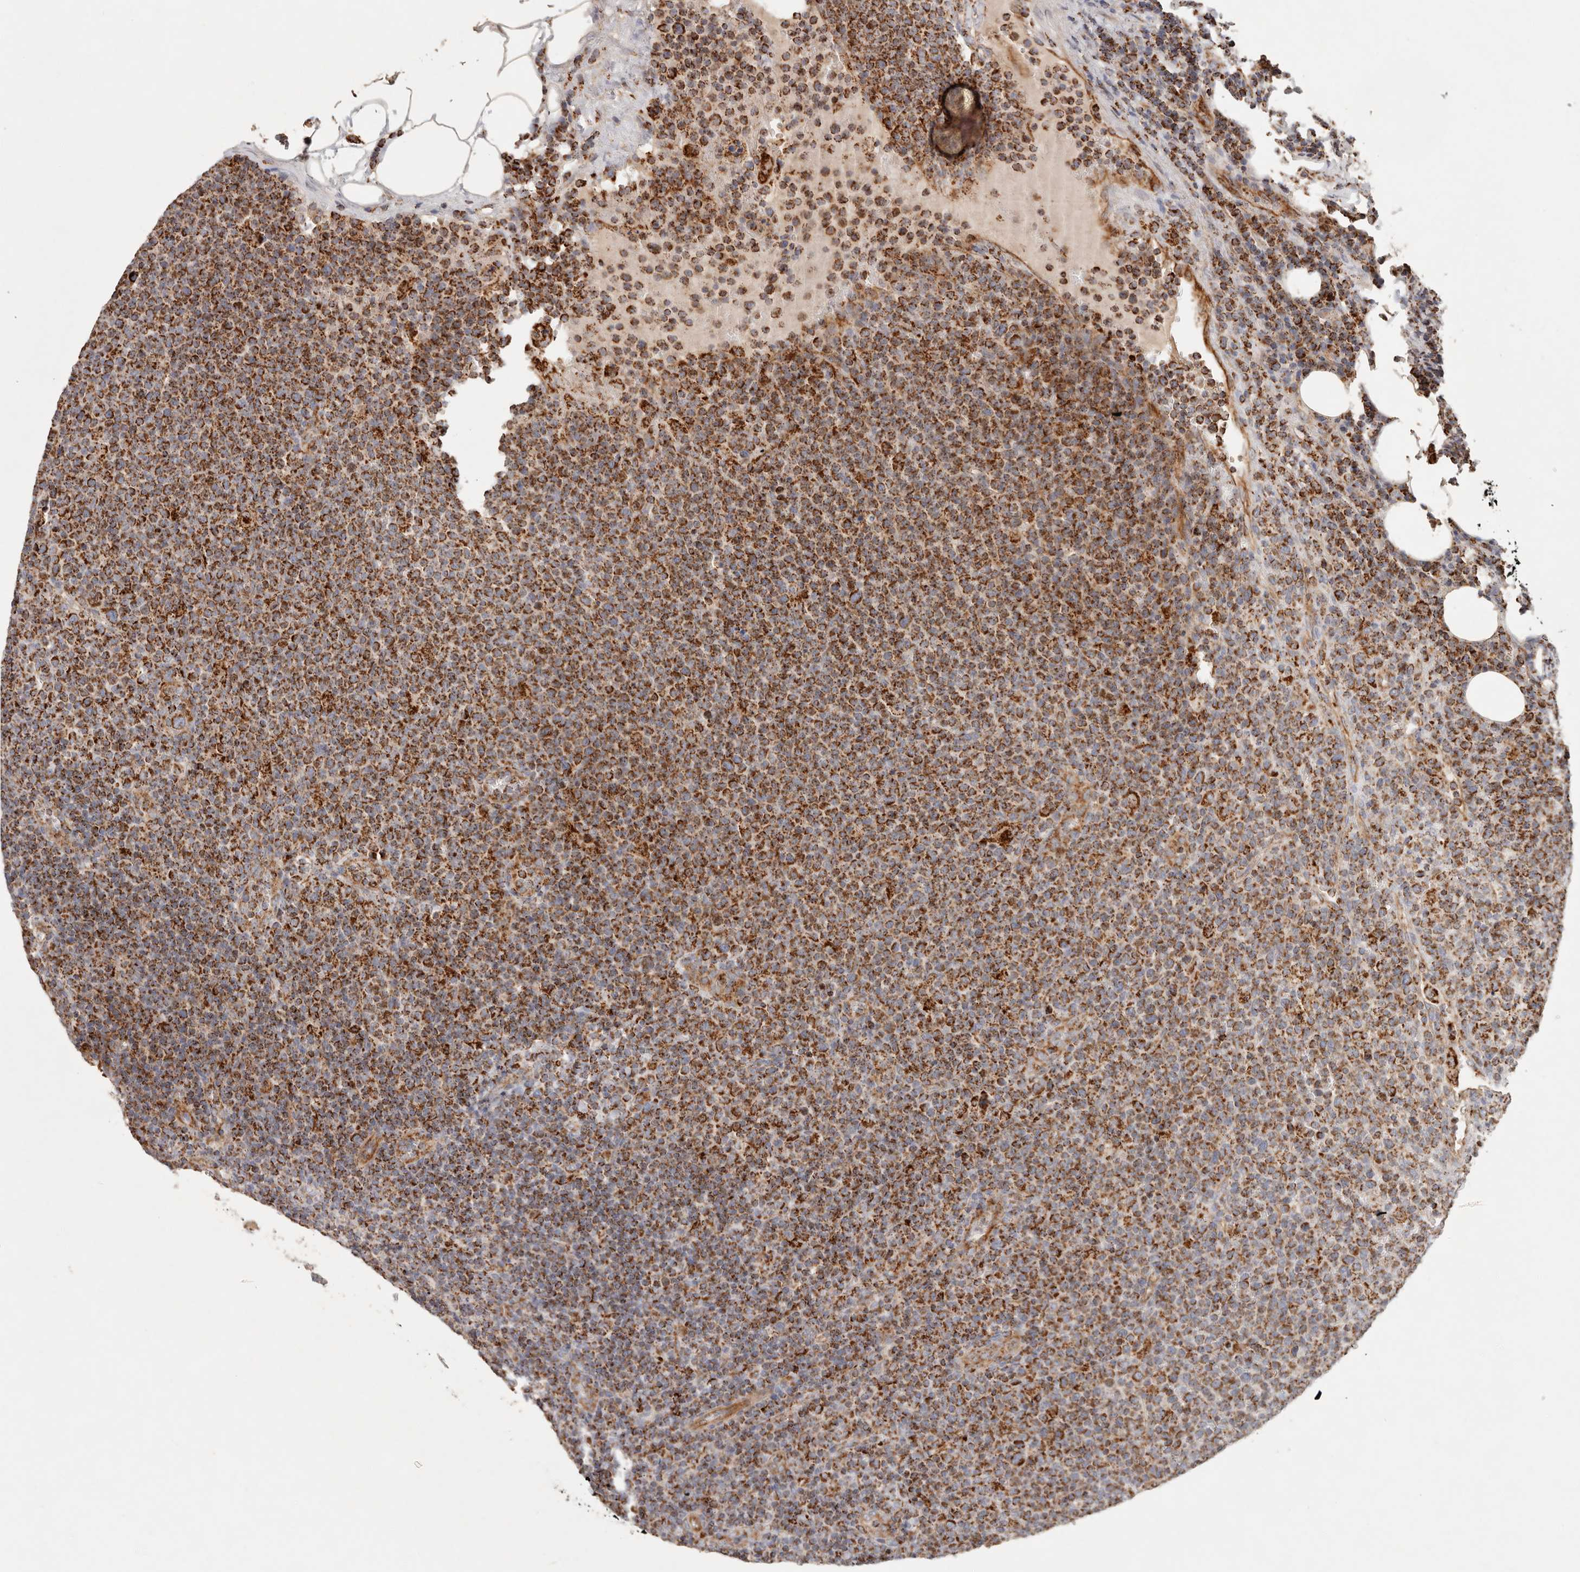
{"staining": {"intensity": "strong", "quantity": ">75%", "location": "cytoplasmic/membranous"}, "tissue": "lymphoma", "cell_type": "Tumor cells", "image_type": "cancer", "snomed": [{"axis": "morphology", "description": "Malignant lymphoma, non-Hodgkin's type, High grade"}, {"axis": "topography", "description": "Lymph node"}], "caption": "DAB immunohistochemical staining of human lymphoma exhibits strong cytoplasmic/membranous protein staining in approximately >75% of tumor cells. Ihc stains the protein of interest in brown and the nuclei are stained blue.", "gene": "ARHGEF10L", "patient": {"sex": "male", "age": 61}}